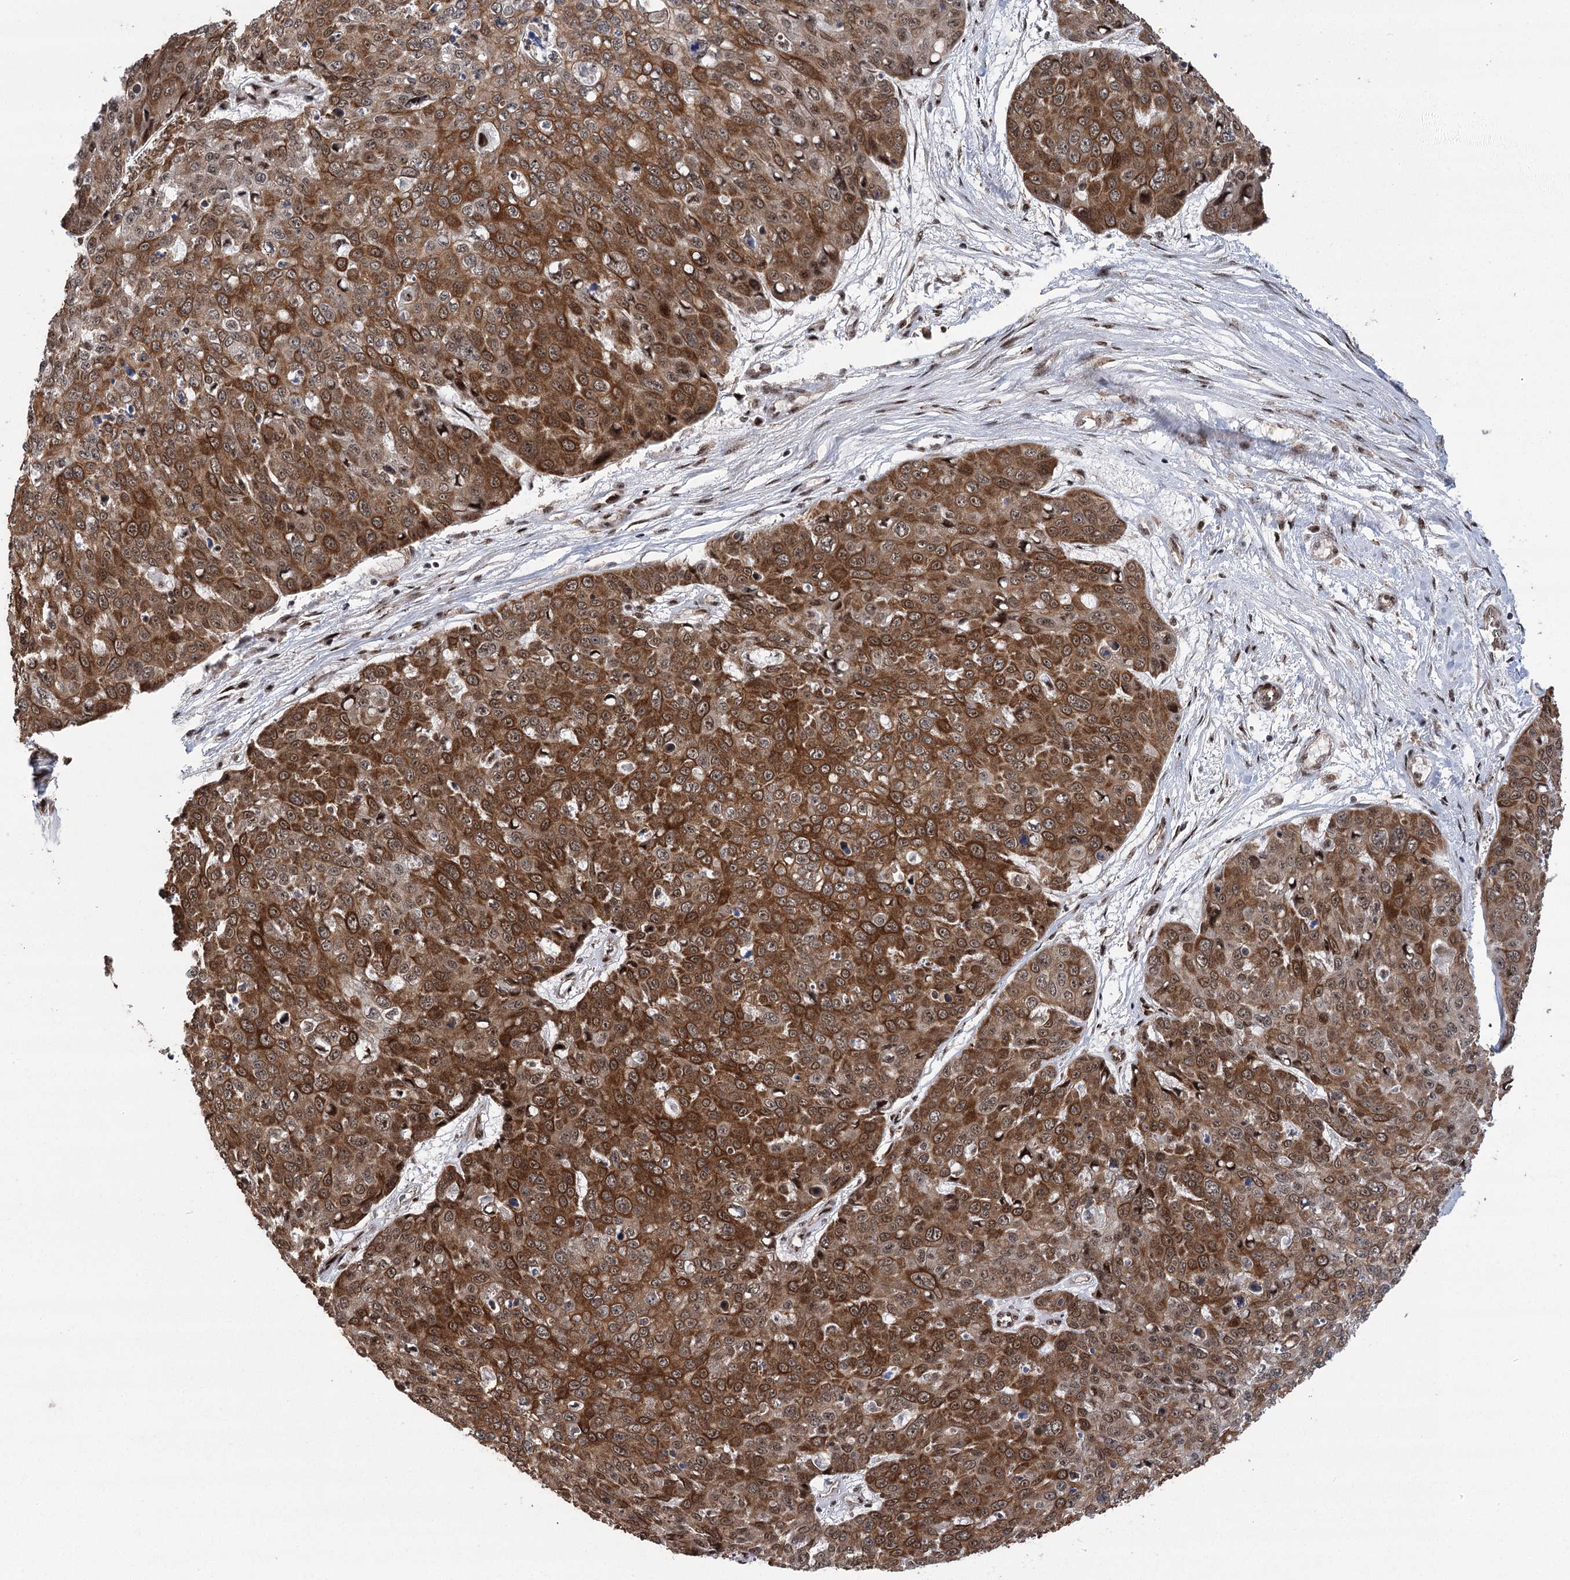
{"staining": {"intensity": "strong", "quantity": ">75%", "location": "cytoplasmic/membranous"}, "tissue": "skin cancer", "cell_type": "Tumor cells", "image_type": "cancer", "snomed": [{"axis": "morphology", "description": "Squamous cell carcinoma, NOS"}, {"axis": "topography", "description": "Skin"}], "caption": "Protein expression analysis of squamous cell carcinoma (skin) displays strong cytoplasmic/membranous positivity in about >75% of tumor cells.", "gene": "PARM1", "patient": {"sex": "male", "age": 71}}